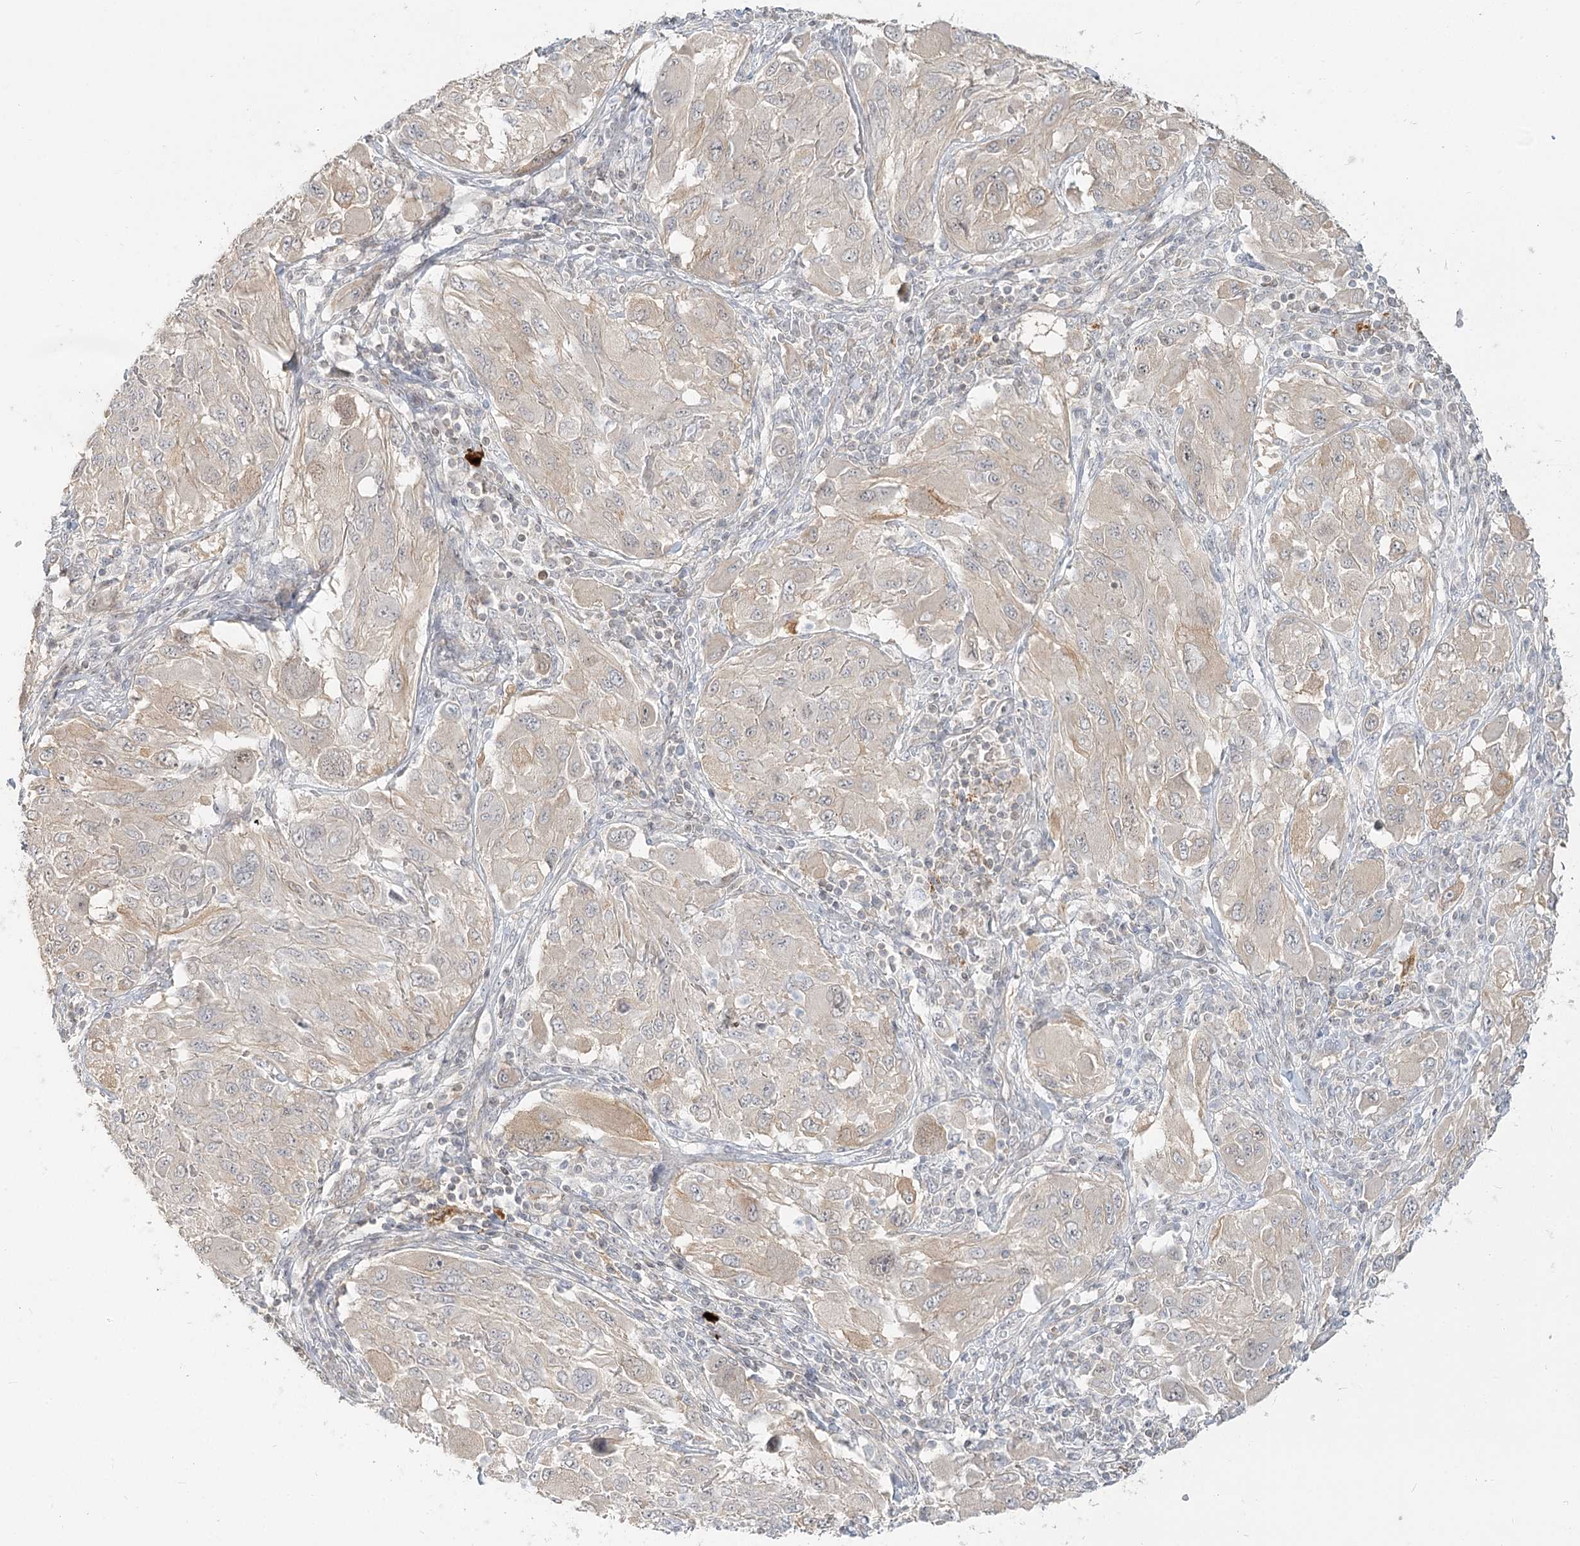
{"staining": {"intensity": "negative", "quantity": "none", "location": "none"}, "tissue": "melanoma", "cell_type": "Tumor cells", "image_type": "cancer", "snomed": [{"axis": "morphology", "description": "Malignant melanoma, NOS"}, {"axis": "topography", "description": "Skin"}], "caption": "Immunohistochemistry of human melanoma displays no staining in tumor cells.", "gene": "GUCY2C", "patient": {"sex": "female", "age": 91}}